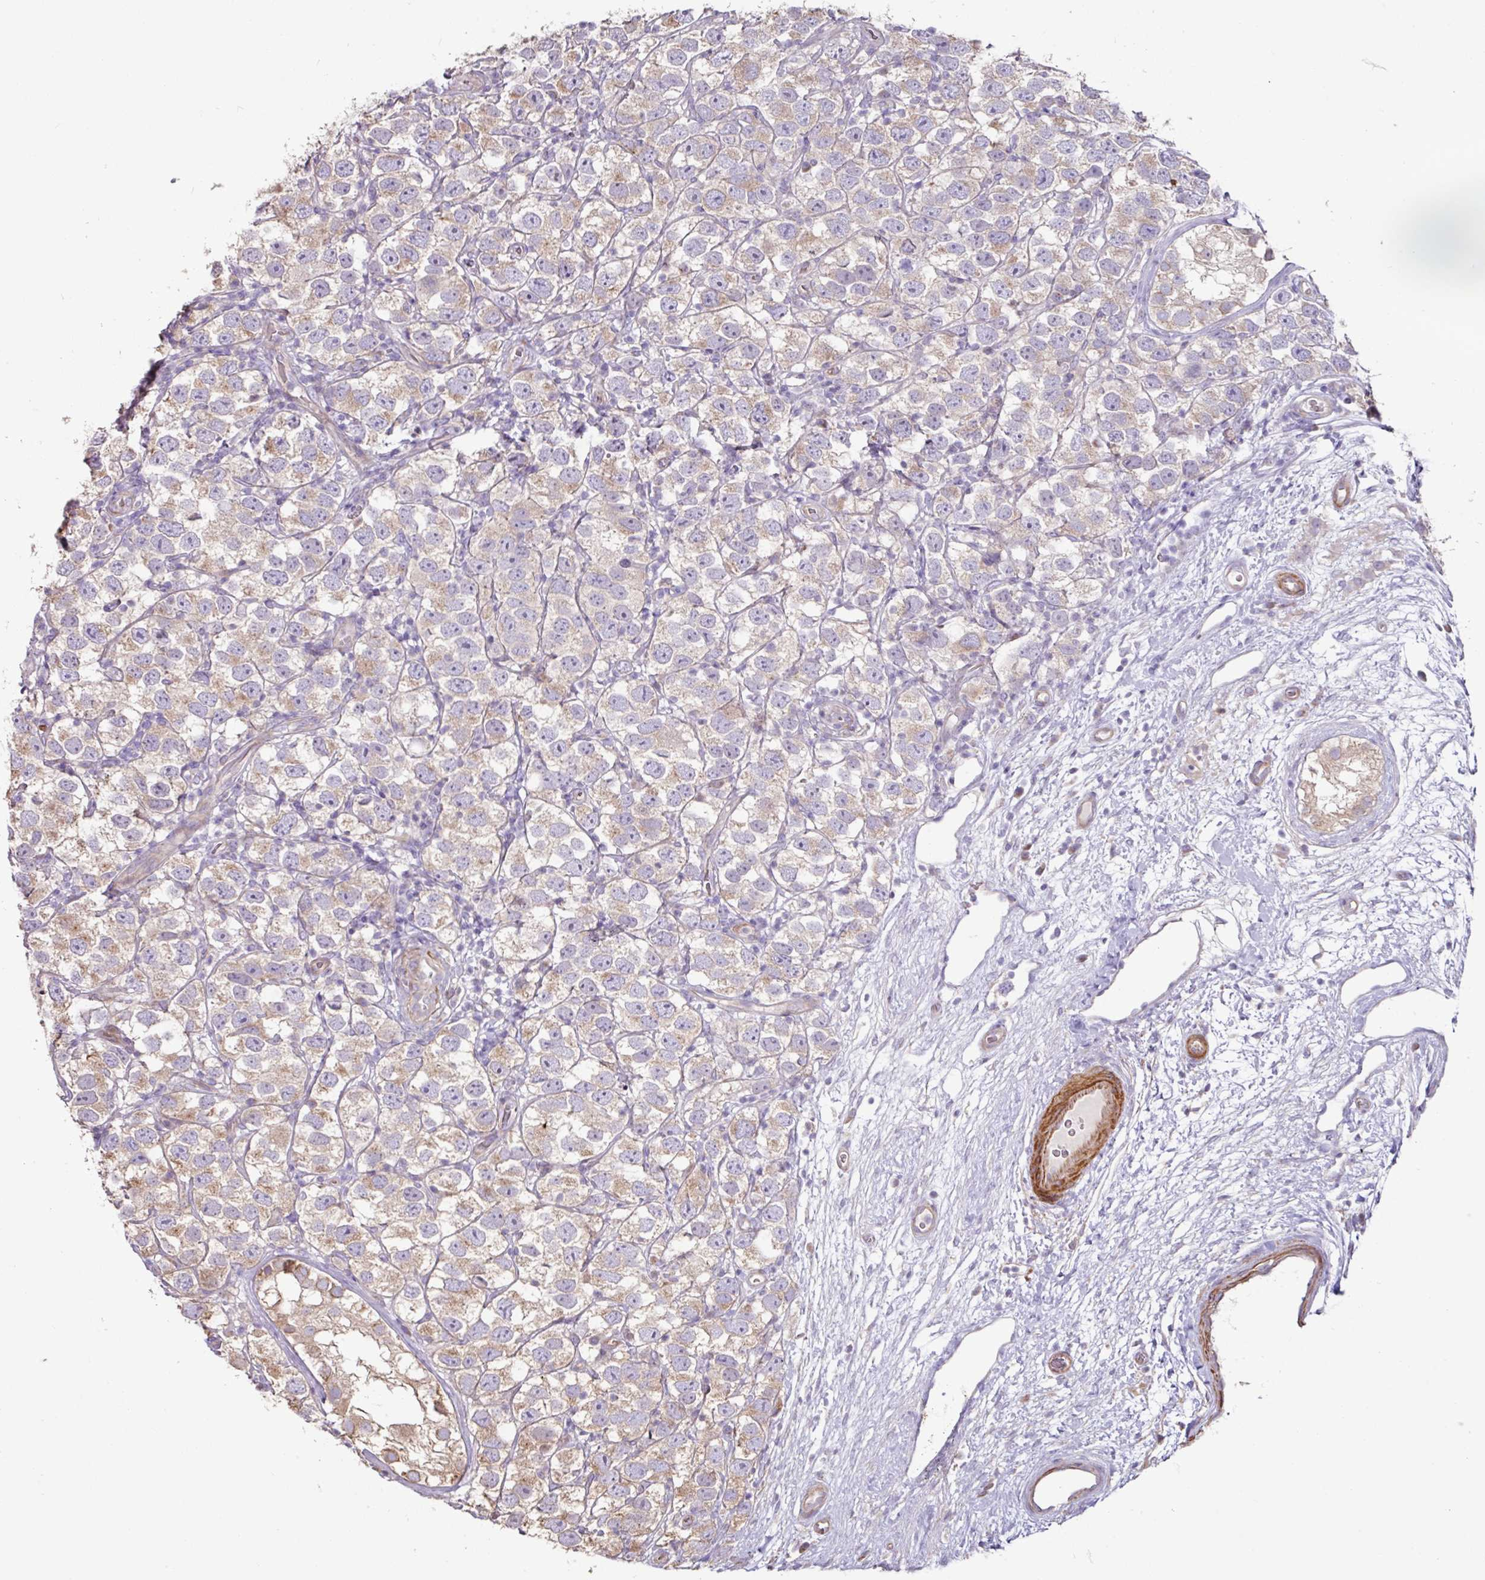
{"staining": {"intensity": "weak", "quantity": "25%-75%", "location": "cytoplasmic/membranous"}, "tissue": "testis cancer", "cell_type": "Tumor cells", "image_type": "cancer", "snomed": [{"axis": "morphology", "description": "Seminoma, NOS"}, {"axis": "topography", "description": "Testis"}], "caption": "The immunohistochemical stain shows weak cytoplasmic/membranous positivity in tumor cells of testis cancer tissue.", "gene": "MRRF", "patient": {"sex": "male", "age": 26}}